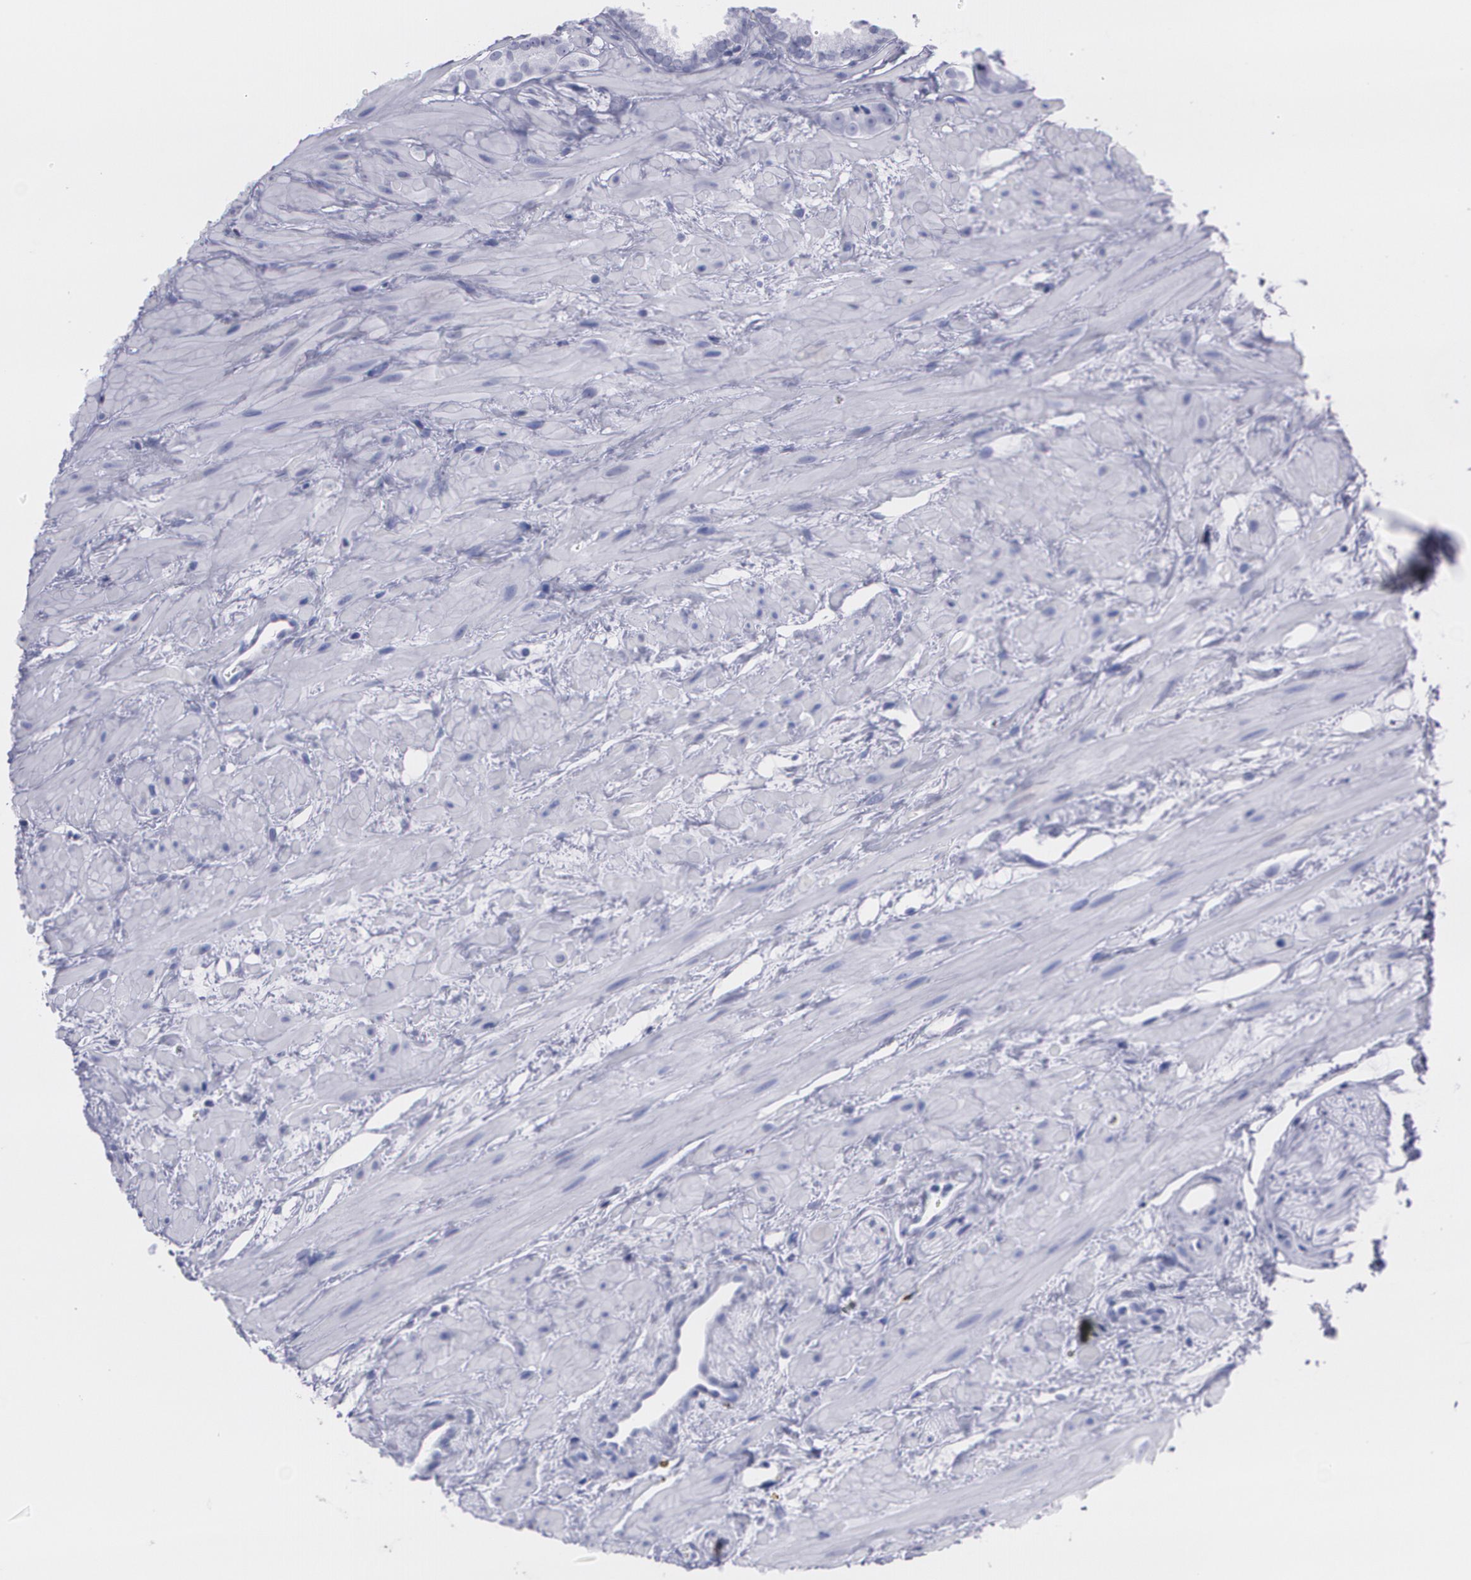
{"staining": {"intensity": "negative", "quantity": "none", "location": "none"}, "tissue": "prostate cancer", "cell_type": "Tumor cells", "image_type": "cancer", "snomed": [{"axis": "morphology", "description": "Adenocarcinoma, Low grade"}, {"axis": "topography", "description": "Prostate"}], "caption": "The immunohistochemistry image has no significant positivity in tumor cells of prostate cancer tissue. (DAB (3,3'-diaminobenzidine) immunohistochemistry (IHC) visualized using brightfield microscopy, high magnification).", "gene": "TP53", "patient": {"sex": "male", "age": 57}}